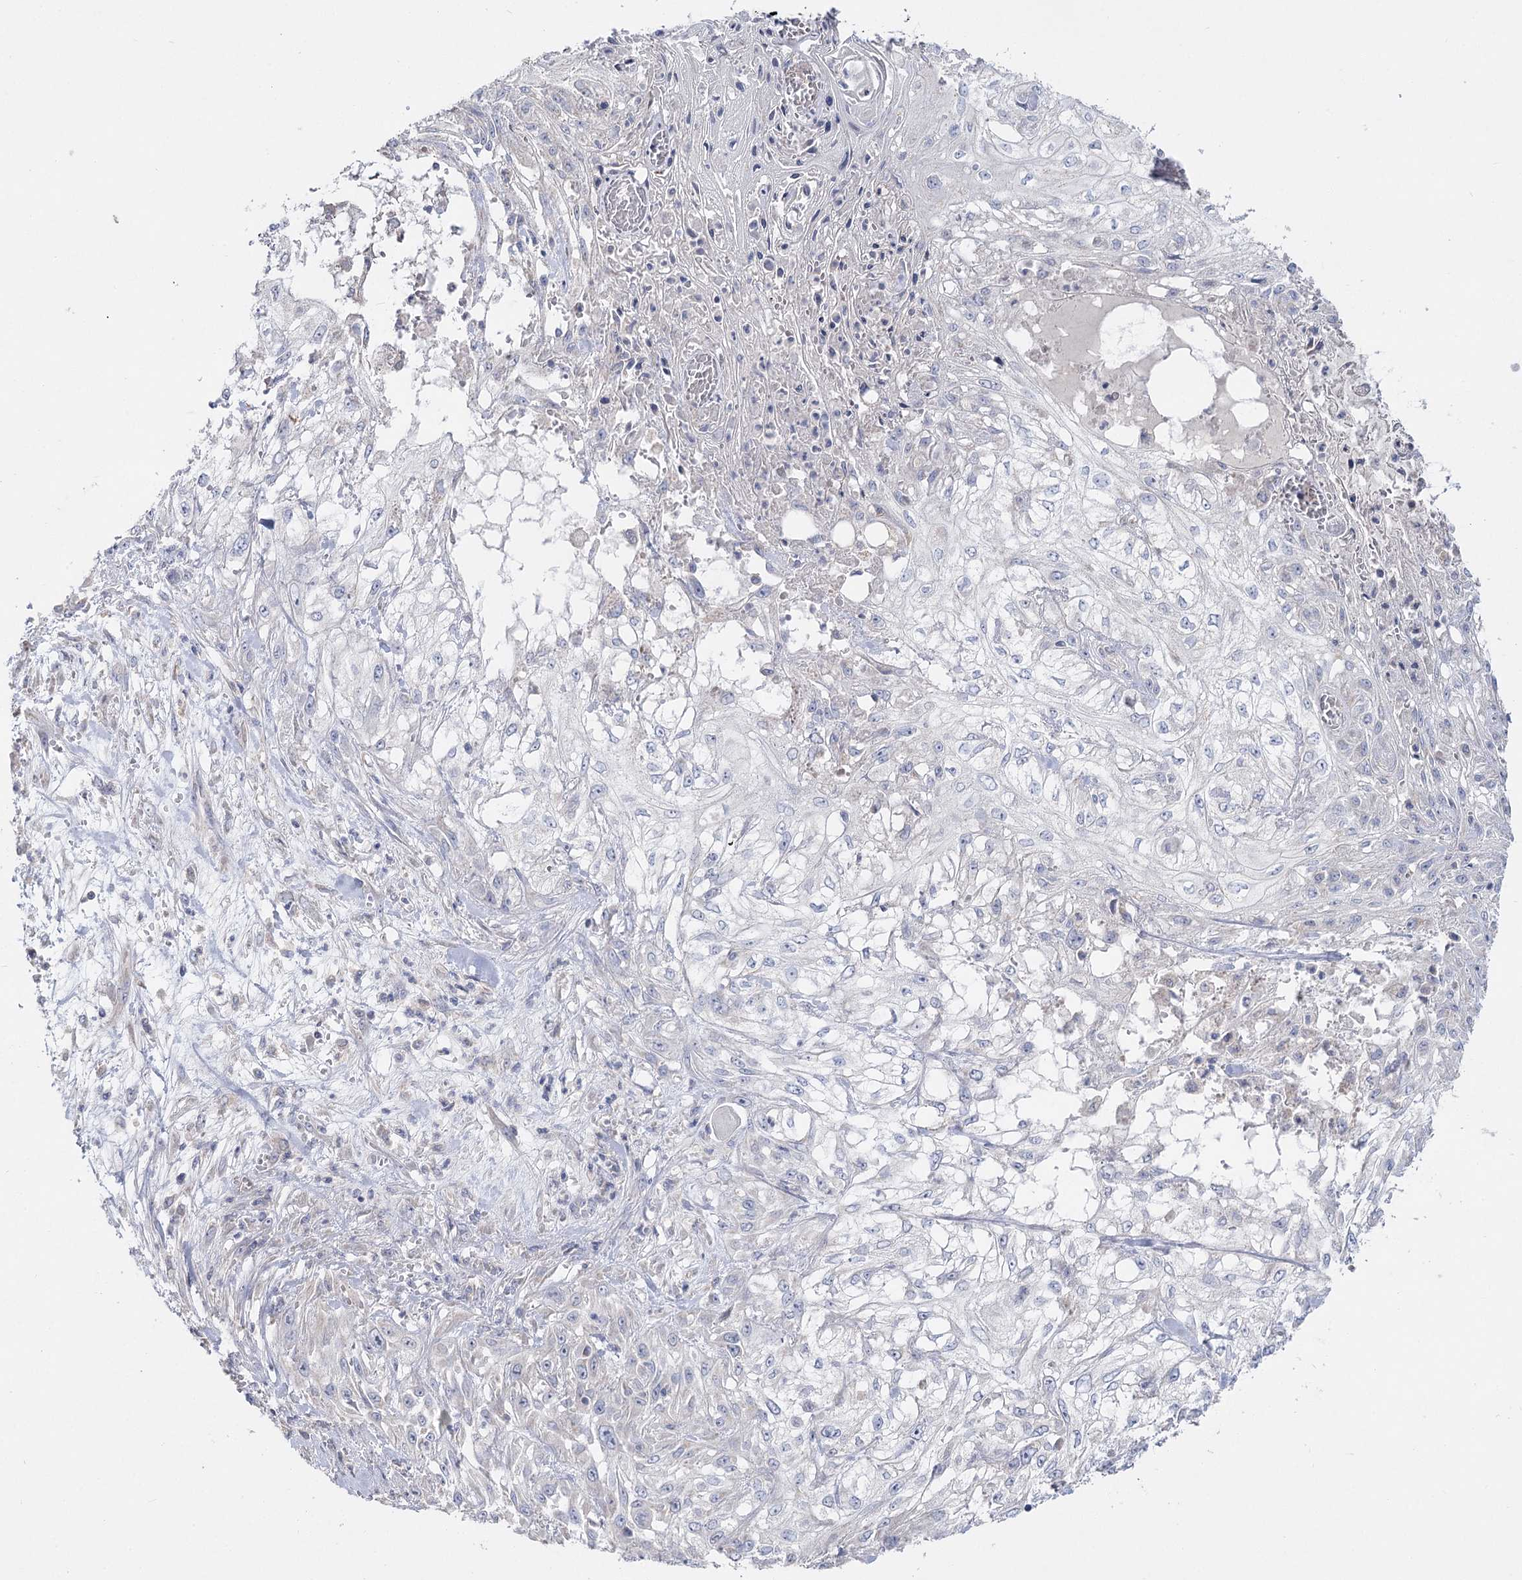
{"staining": {"intensity": "negative", "quantity": "none", "location": "none"}, "tissue": "skin cancer", "cell_type": "Tumor cells", "image_type": "cancer", "snomed": [{"axis": "morphology", "description": "Squamous cell carcinoma, NOS"}, {"axis": "morphology", "description": "Squamous cell carcinoma, metastatic, NOS"}, {"axis": "topography", "description": "Skin"}, {"axis": "topography", "description": "Lymph node"}], "caption": "IHC image of skin cancer stained for a protein (brown), which reveals no staining in tumor cells.", "gene": "TMEM187", "patient": {"sex": "male", "age": 75}}